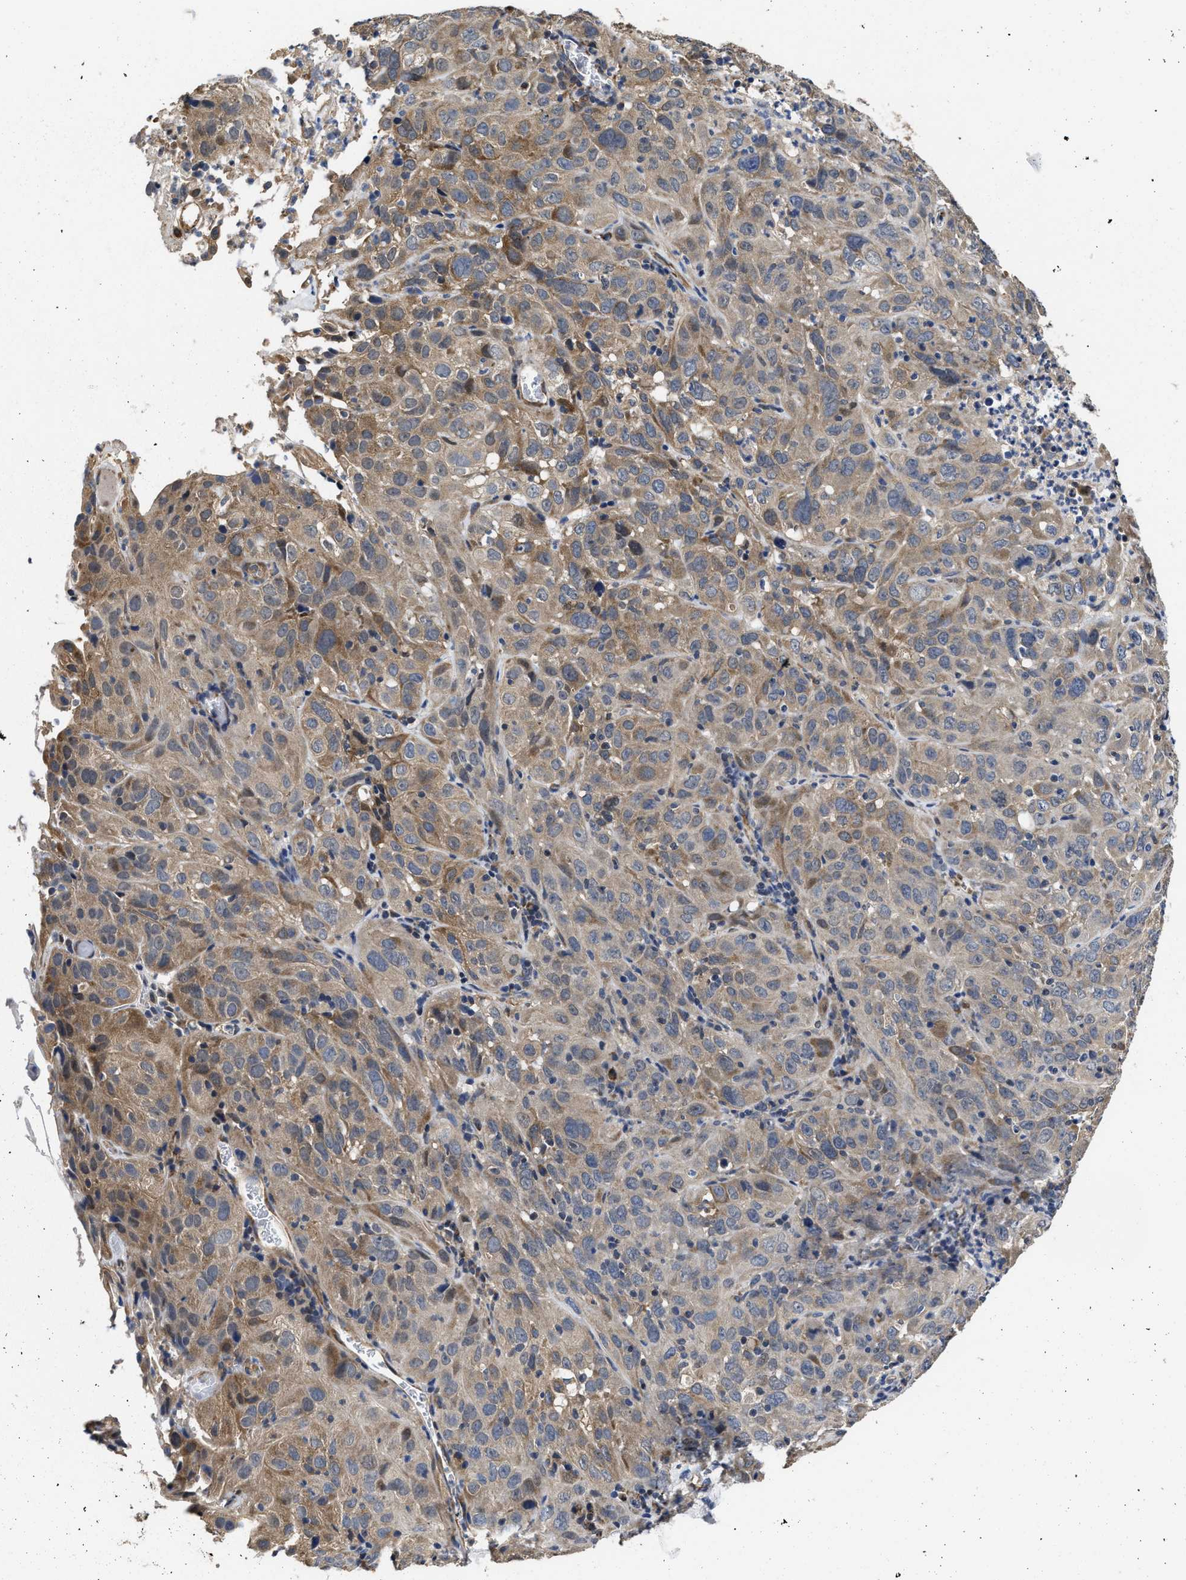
{"staining": {"intensity": "moderate", "quantity": "25%-75%", "location": "cytoplasmic/membranous"}, "tissue": "cervical cancer", "cell_type": "Tumor cells", "image_type": "cancer", "snomed": [{"axis": "morphology", "description": "Squamous cell carcinoma, NOS"}, {"axis": "topography", "description": "Cervix"}], "caption": "DAB (3,3'-diaminobenzidine) immunohistochemical staining of human cervical cancer (squamous cell carcinoma) demonstrates moderate cytoplasmic/membranous protein positivity in approximately 25%-75% of tumor cells.", "gene": "TRAF6", "patient": {"sex": "female", "age": 32}}